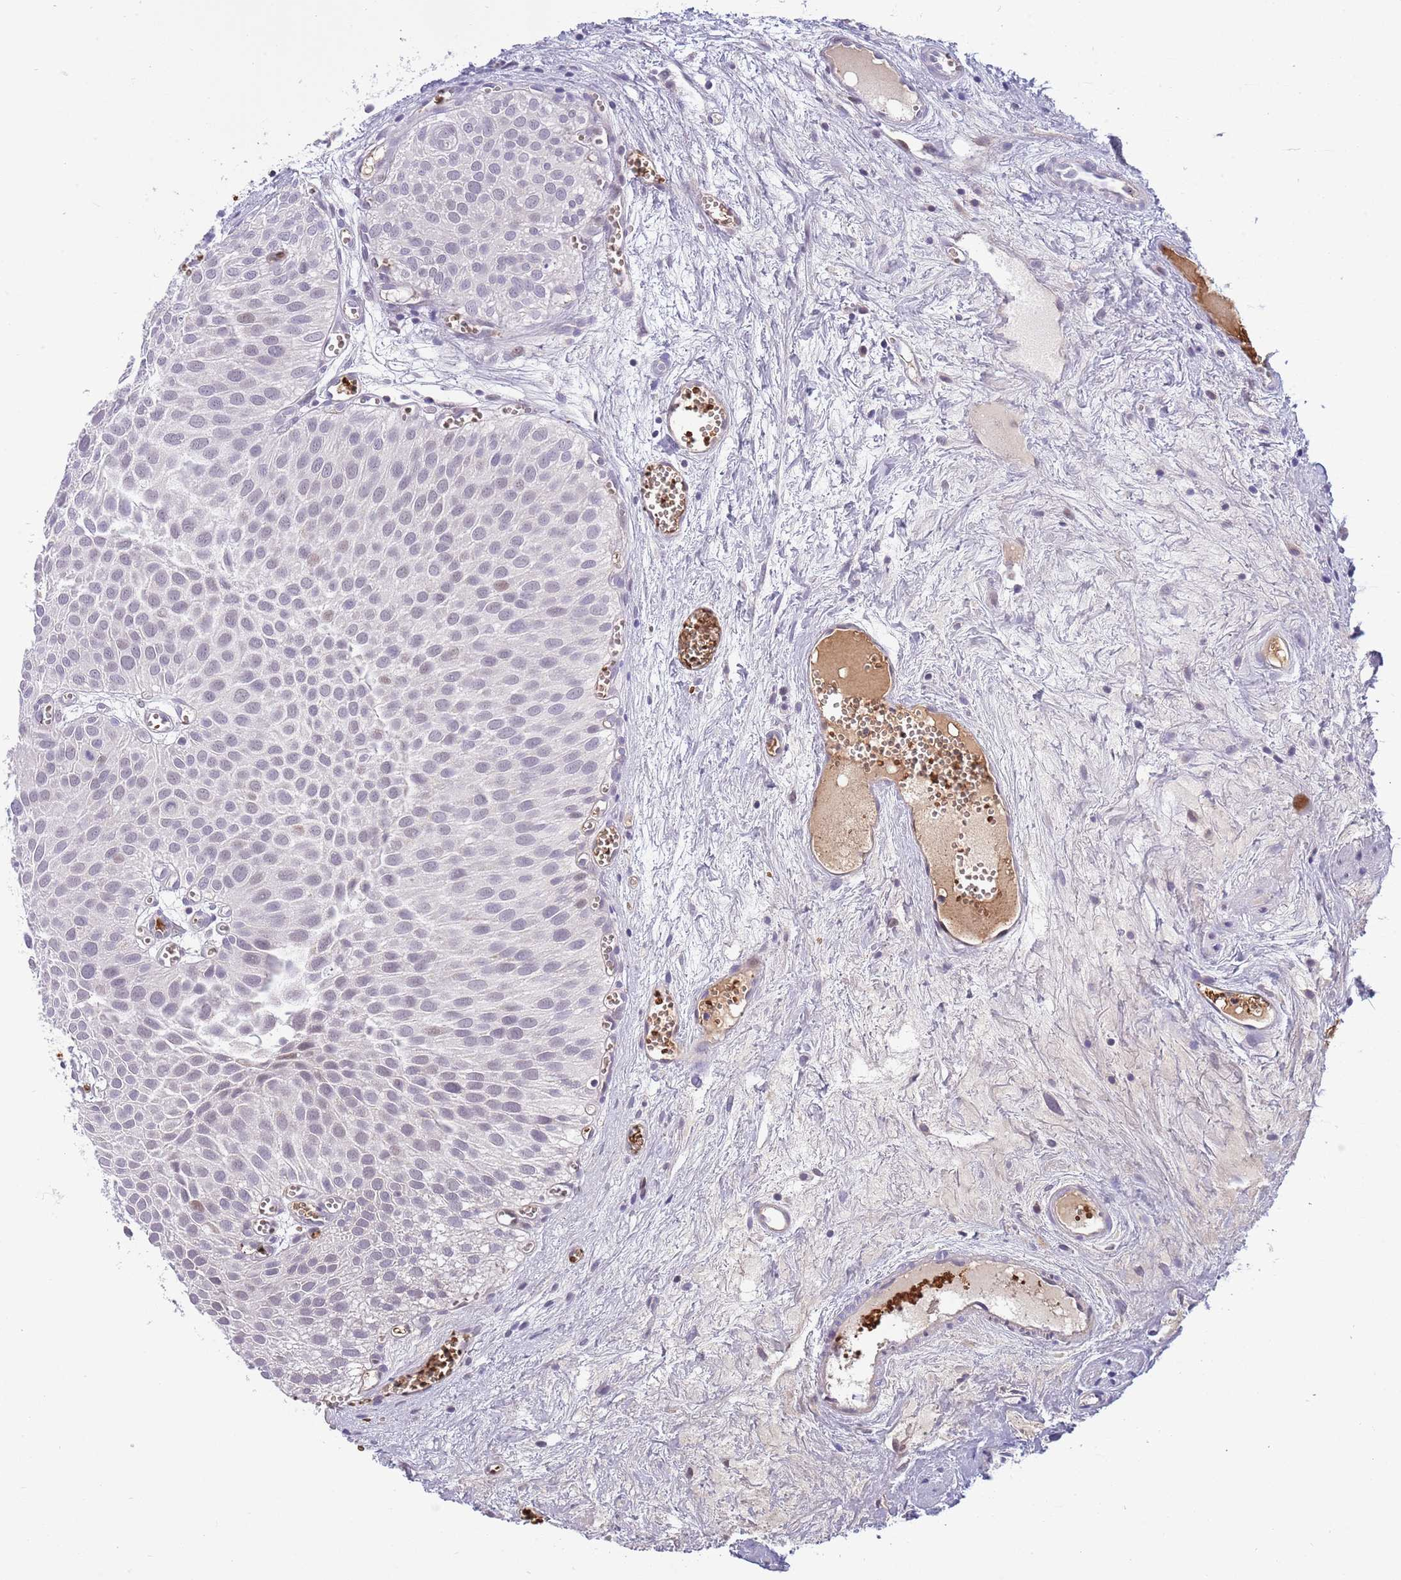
{"staining": {"intensity": "weak", "quantity": "25%-75%", "location": "nuclear"}, "tissue": "urothelial cancer", "cell_type": "Tumor cells", "image_type": "cancer", "snomed": [{"axis": "morphology", "description": "Urothelial carcinoma, Low grade"}, {"axis": "topography", "description": "Urinary bladder"}], "caption": "Immunohistochemistry micrograph of neoplastic tissue: urothelial cancer stained using immunohistochemistry displays low levels of weak protein expression localized specifically in the nuclear of tumor cells, appearing as a nuclear brown color.", "gene": "LYPD6B", "patient": {"sex": "male", "age": 88}}